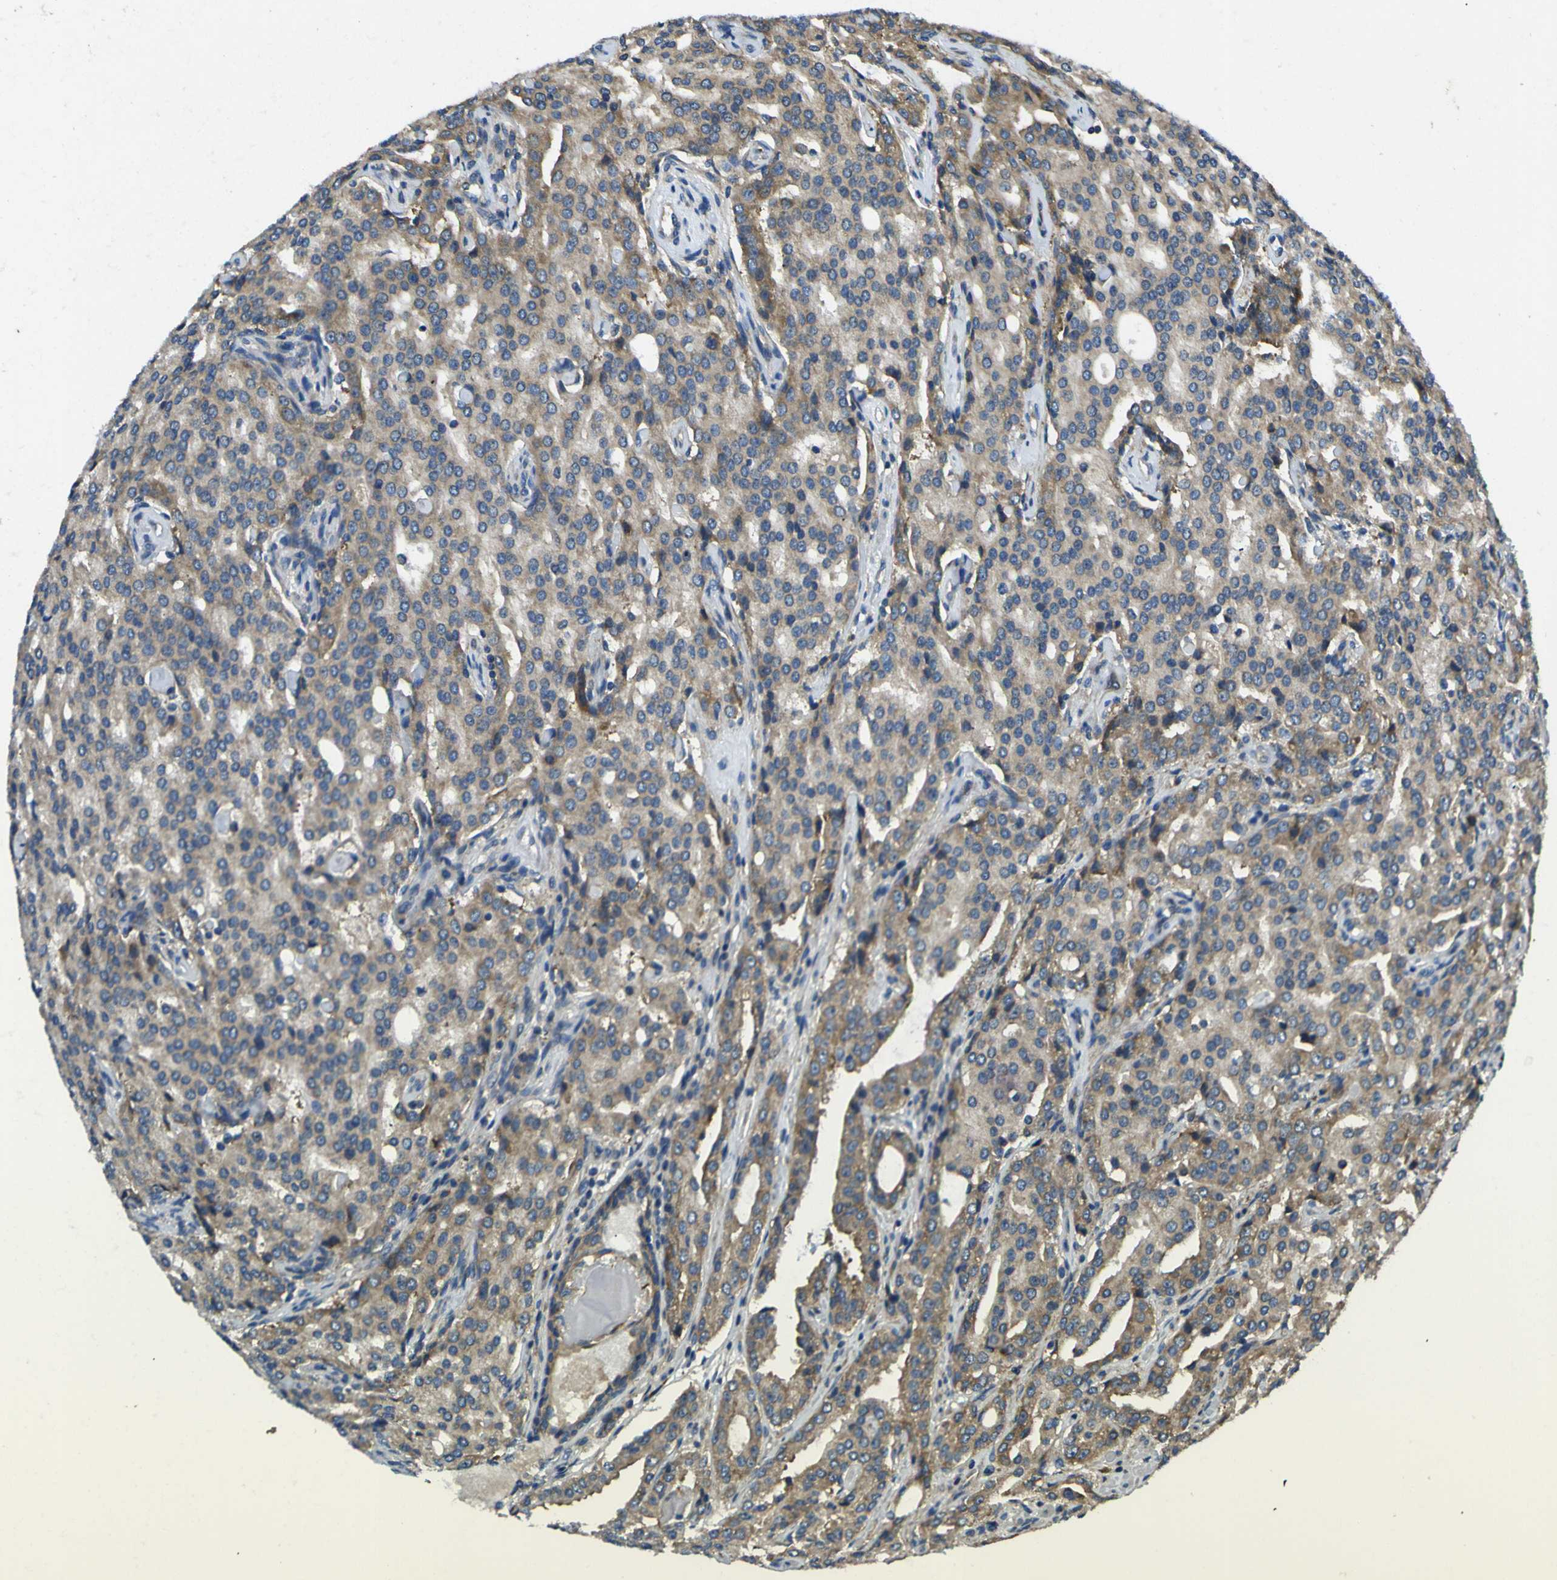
{"staining": {"intensity": "moderate", "quantity": "25%-75%", "location": "cytoplasmic/membranous"}, "tissue": "prostate cancer", "cell_type": "Tumor cells", "image_type": "cancer", "snomed": [{"axis": "morphology", "description": "Adenocarcinoma, High grade"}, {"axis": "topography", "description": "Prostate"}], "caption": "About 25%-75% of tumor cells in prostate high-grade adenocarcinoma reveal moderate cytoplasmic/membranous protein positivity as visualized by brown immunohistochemical staining.", "gene": "RPSA", "patient": {"sex": "male", "age": 72}}